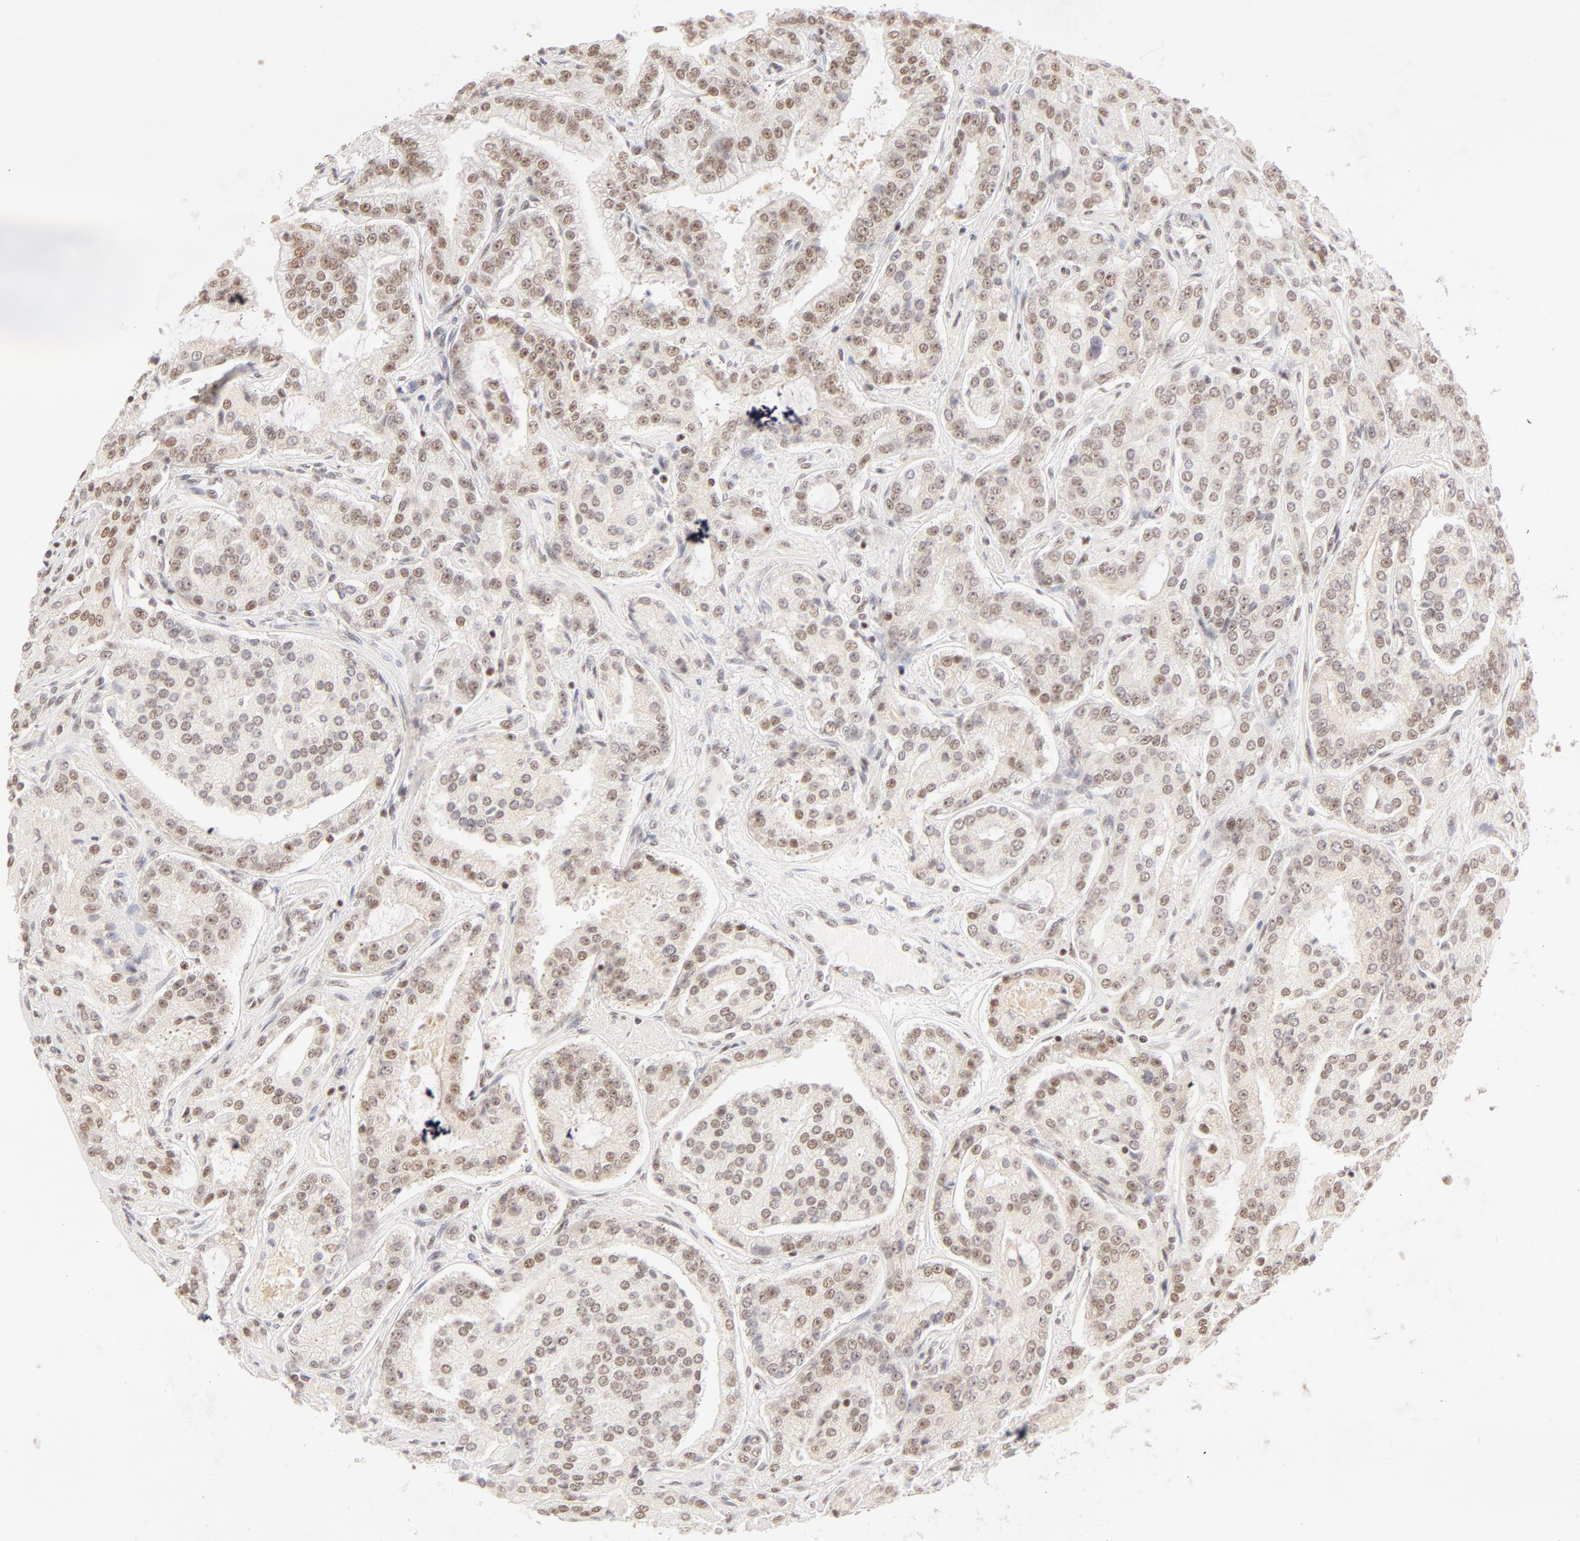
{"staining": {"intensity": "weak", "quantity": ">75%", "location": "nuclear"}, "tissue": "prostate cancer", "cell_type": "Tumor cells", "image_type": "cancer", "snomed": [{"axis": "morphology", "description": "Adenocarcinoma, Medium grade"}, {"axis": "topography", "description": "Prostate"}], "caption": "Prostate cancer (adenocarcinoma (medium-grade)) tissue shows weak nuclear staining in approximately >75% of tumor cells, visualized by immunohistochemistry.", "gene": "RBM39", "patient": {"sex": "male", "age": 72}}